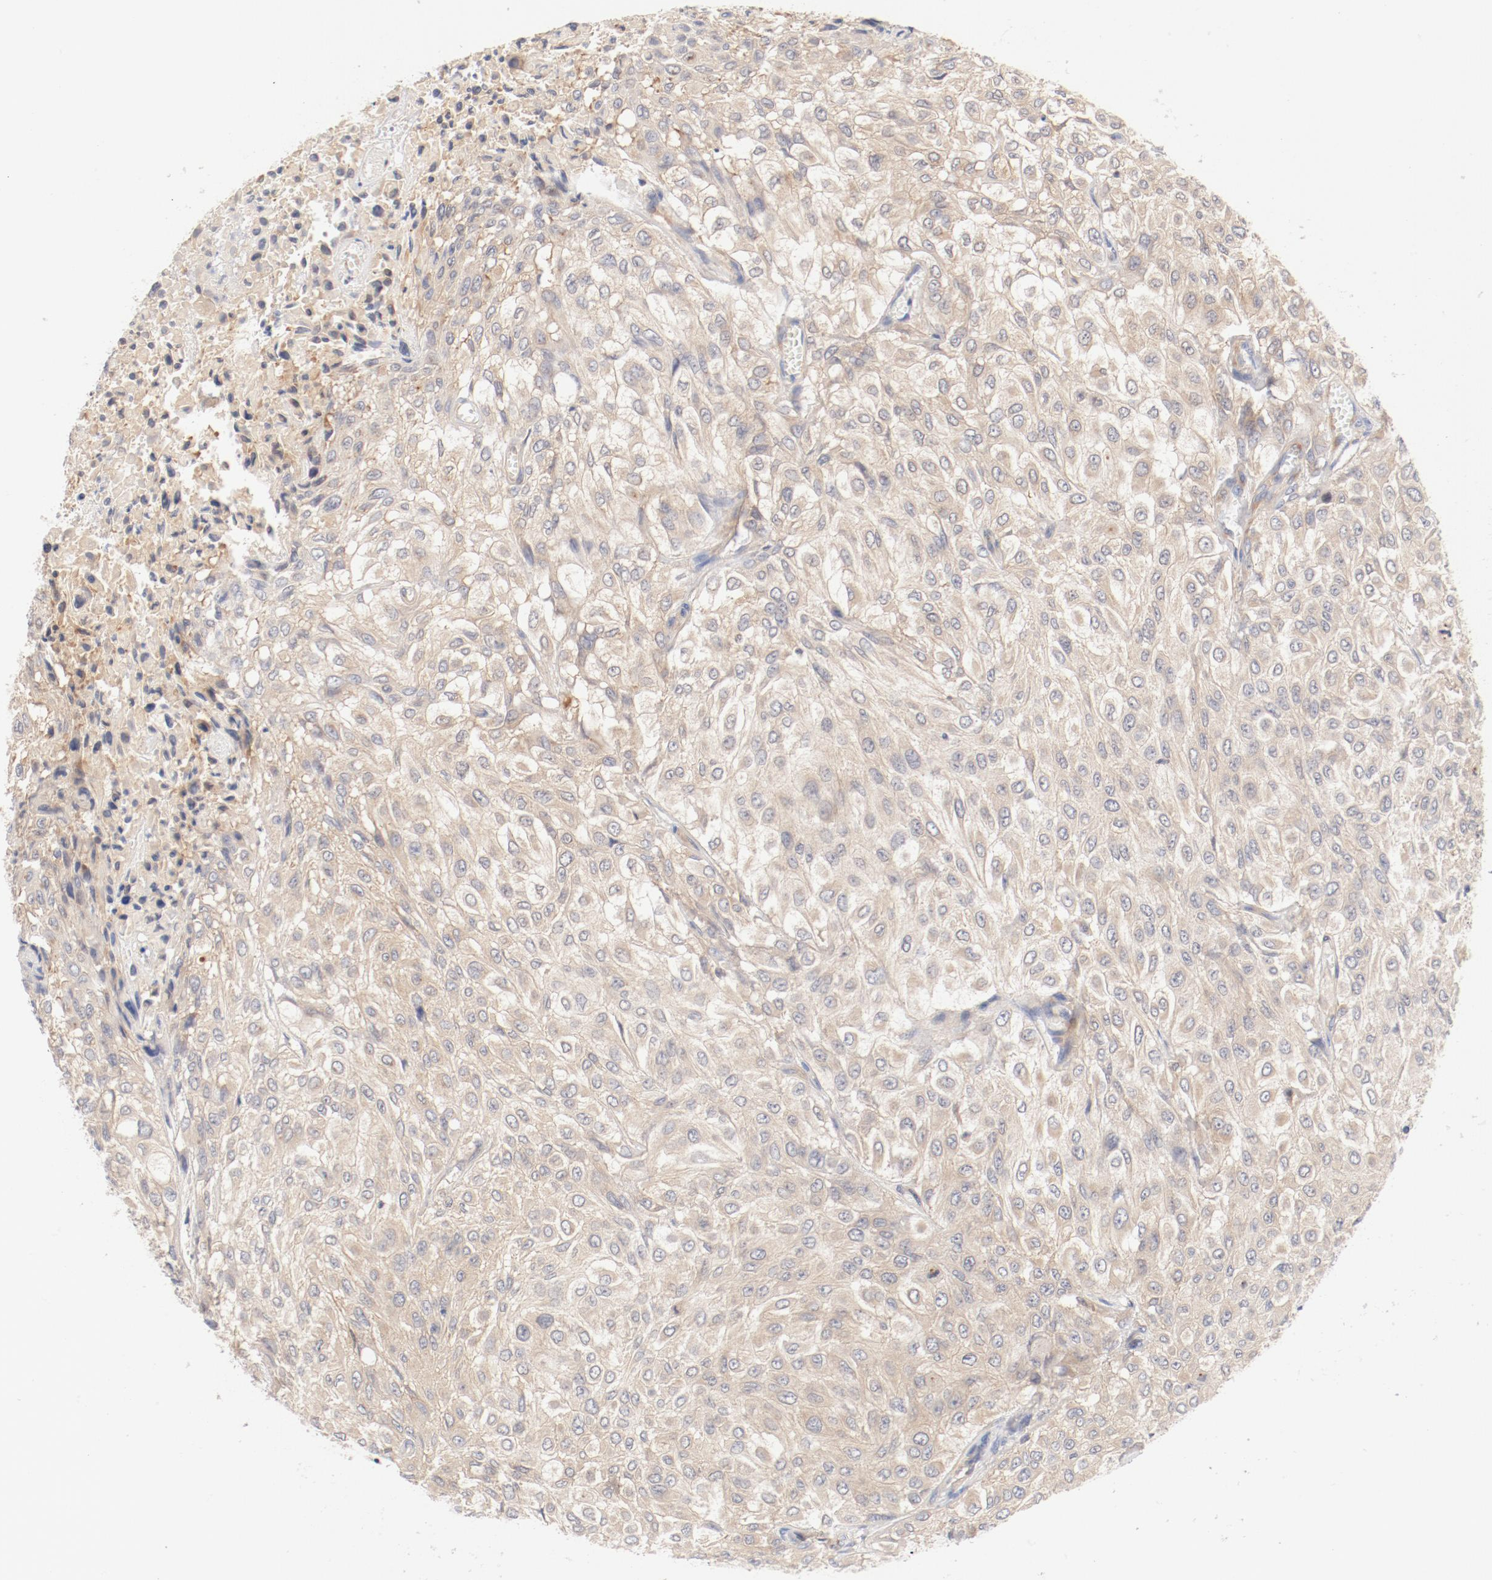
{"staining": {"intensity": "negative", "quantity": "none", "location": "none"}, "tissue": "urothelial cancer", "cell_type": "Tumor cells", "image_type": "cancer", "snomed": [{"axis": "morphology", "description": "Urothelial carcinoma, High grade"}, {"axis": "topography", "description": "Urinary bladder"}], "caption": "Tumor cells are negative for protein expression in human high-grade urothelial carcinoma. (Stains: DAB (3,3'-diaminobenzidine) immunohistochemistry with hematoxylin counter stain, Microscopy: brightfield microscopy at high magnification).", "gene": "DYNC1H1", "patient": {"sex": "male", "age": 57}}